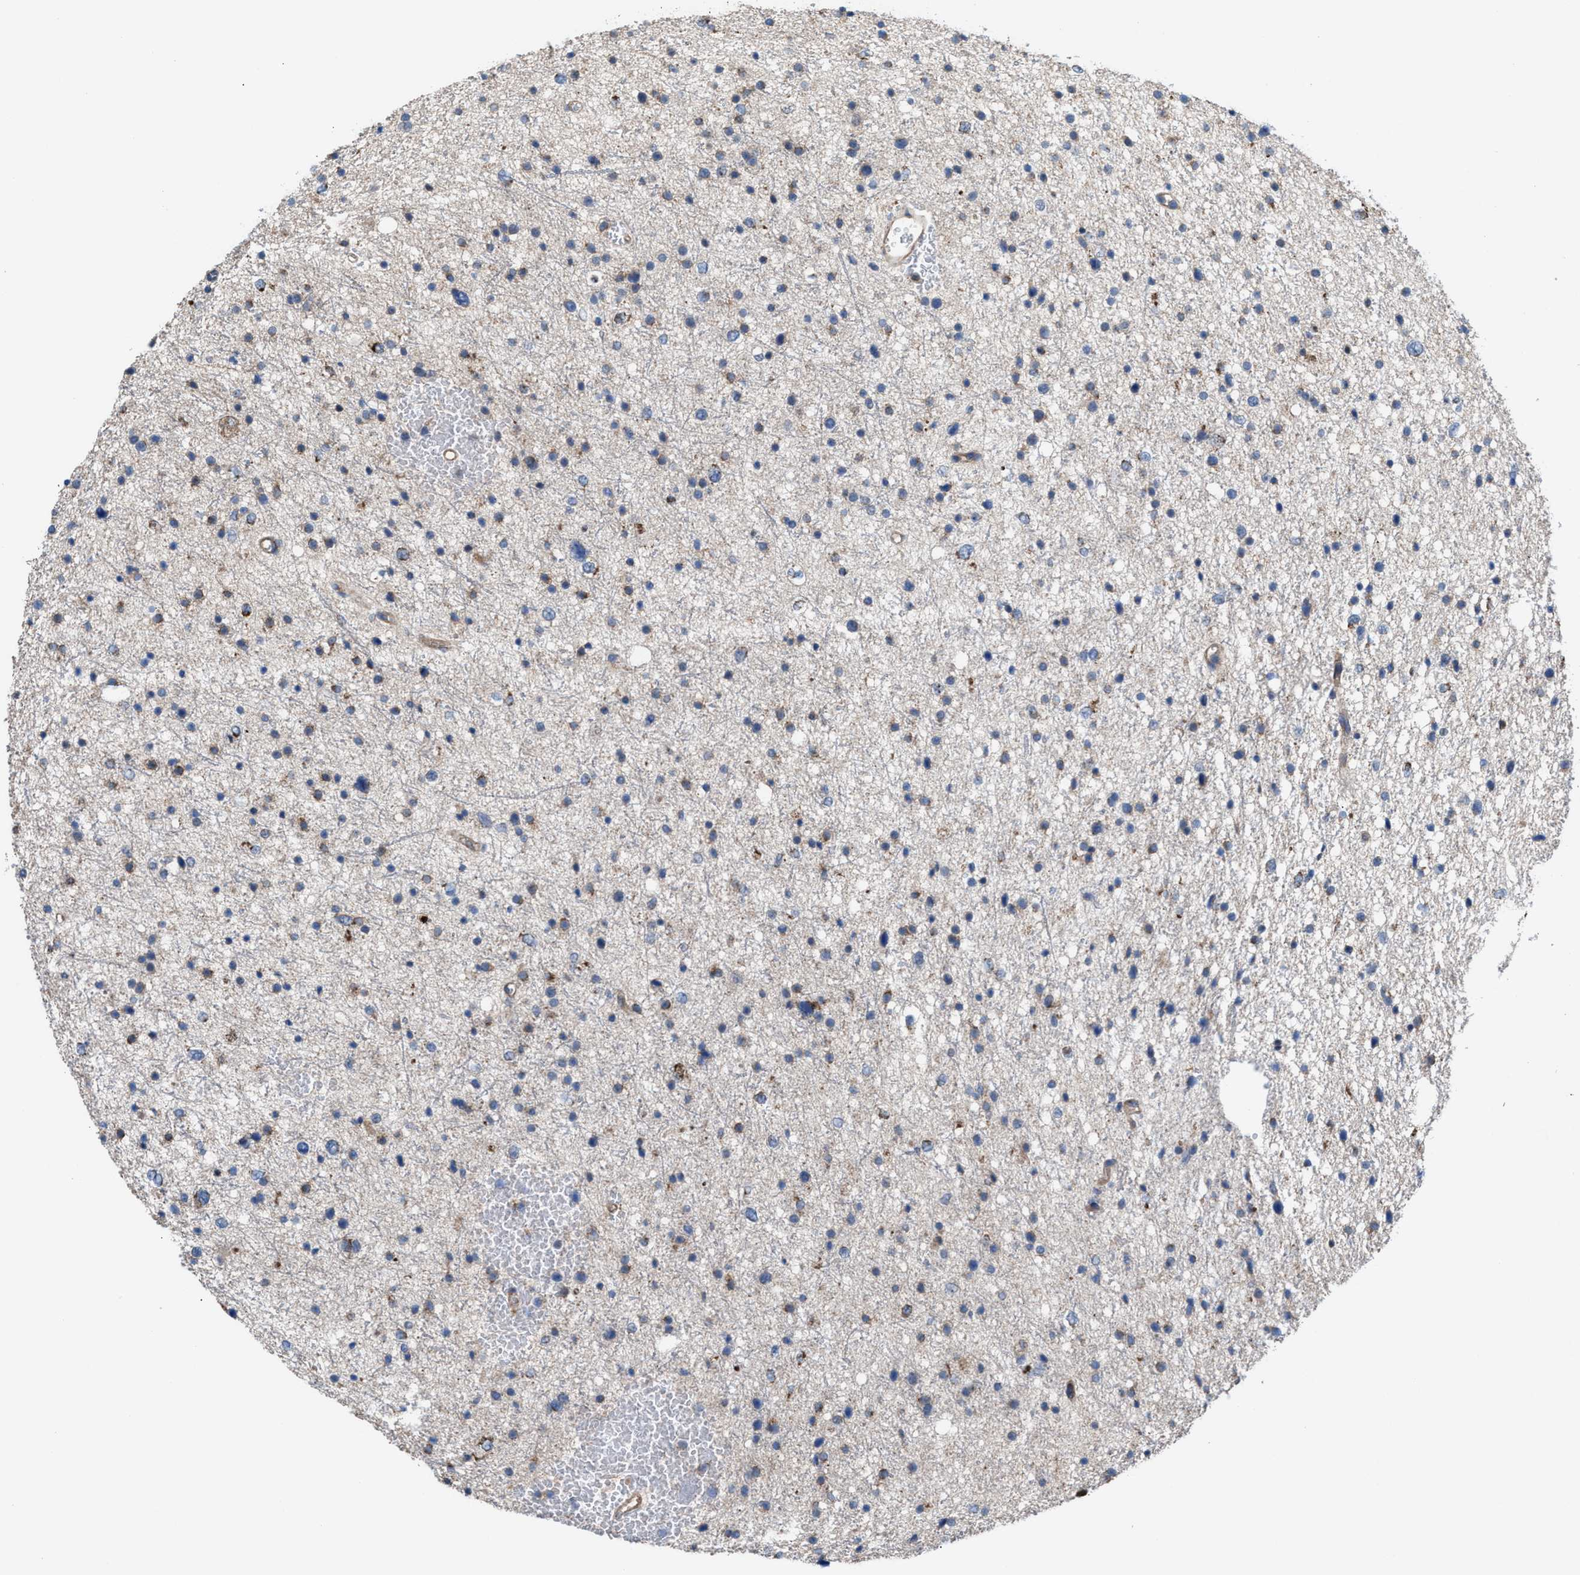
{"staining": {"intensity": "moderate", "quantity": "<25%", "location": "cytoplasmic/membranous"}, "tissue": "glioma", "cell_type": "Tumor cells", "image_type": "cancer", "snomed": [{"axis": "morphology", "description": "Glioma, malignant, Low grade"}, {"axis": "topography", "description": "Brain"}], "caption": "A histopathology image of glioma stained for a protein reveals moderate cytoplasmic/membranous brown staining in tumor cells. The staining was performed using DAB (3,3'-diaminobenzidine), with brown indicating positive protein expression. Nuclei are stained blue with hematoxylin.", "gene": "MRM1", "patient": {"sex": "female", "age": 37}}